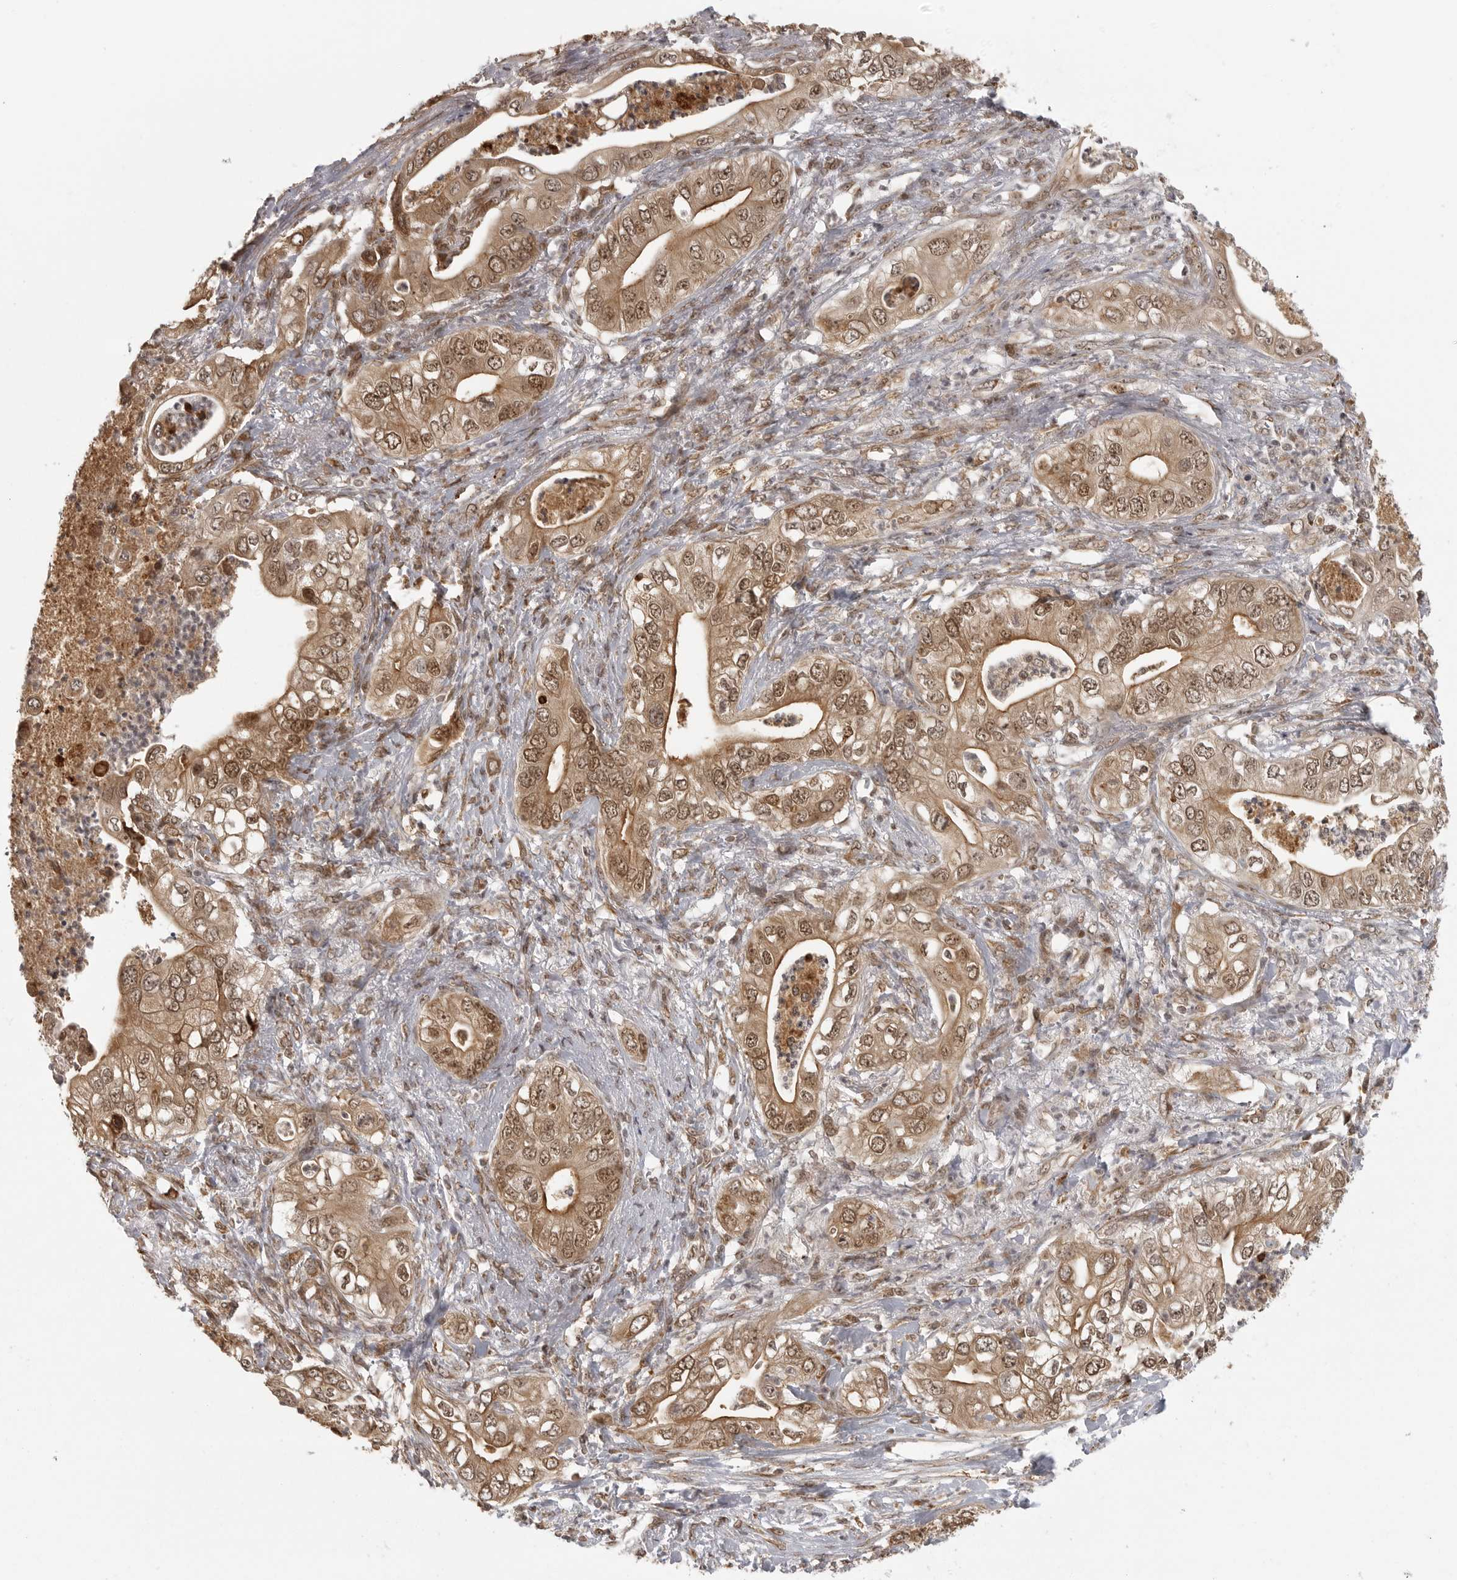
{"staining": {"intensity": "moderate", "quantity": ">75%", "location": "cytoplasmic/membranous,nuclear"}, "tissue": "pancreatic cancer", "cell_type": "Tumor cells", "image_type": "cancer", "snomed": [{"axis": "morphology", "description": "Adenocarcinoma, NOS"}, {"axis": "topography", "description": "Pancreas"}], "caption": "Immunohistochemical staining of human adenocarcinoma (pancreatic) displays moderate cytoplasmic/membranous and nuclear protein expression in approximately >75% of tumor cells.", "gene": "ISG20L2", "patient": {"sex": "female", "age": 78}}